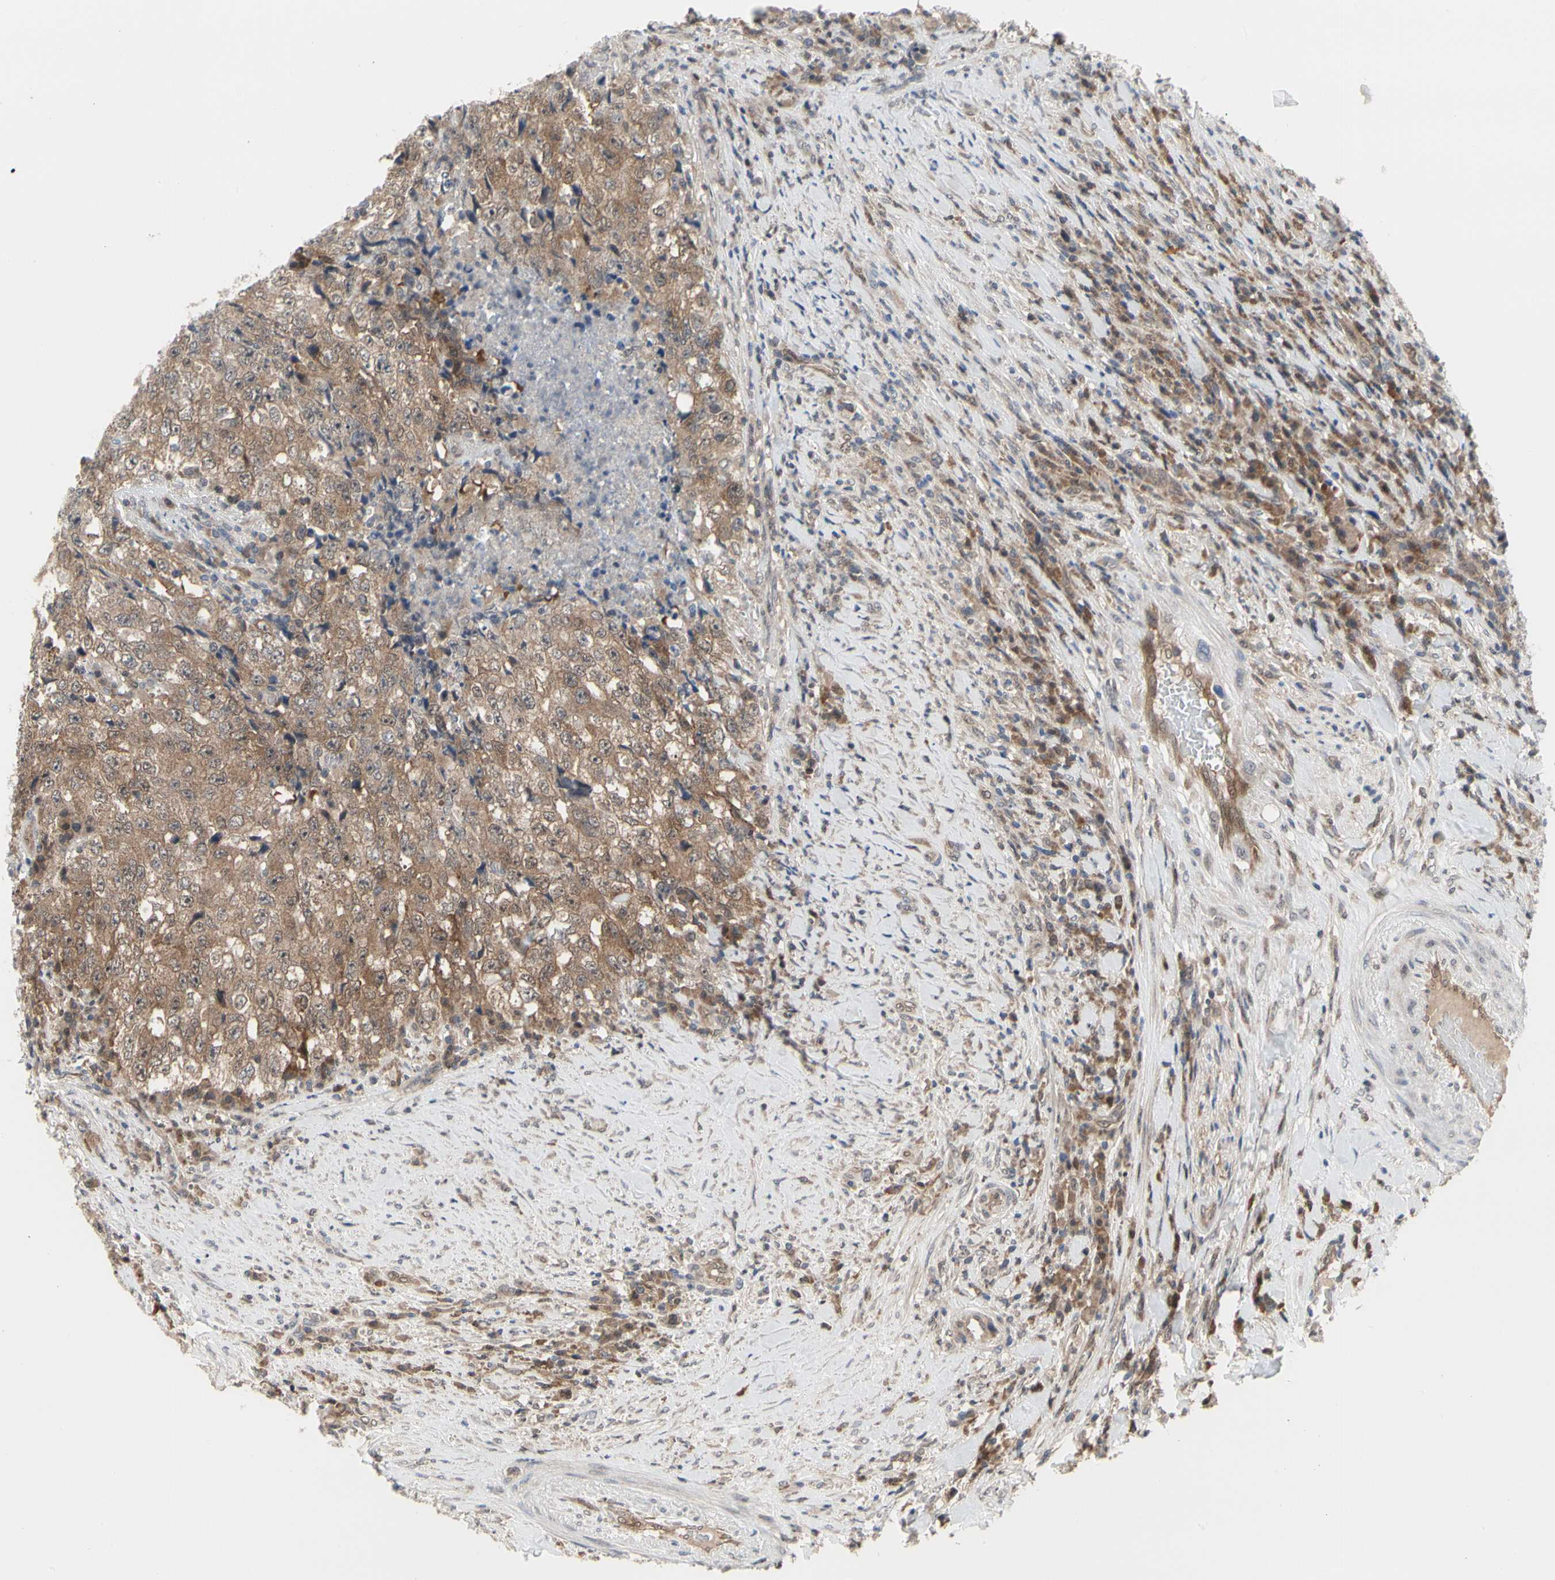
{"staining": {"intensity": "moderate", "quantity": ">75%", "location": "cytoplasmic/membranous"}, "tissue": "testis cancer", "cell_type": "Tumor cells", "image_type": "cancer", "snomed": [{"axis": "morphology", "description": "Necrosis, NOS"}, {"axis": "morphology", "description": "Carcinoma, Embryonal, NOS"}, {"axis": "topography", "description": "Testis"}], "caption": "Human testis cancer stained for a protein (brown) exhibits moderate cytoplasmic/membranous positive expression in about >75% of tumor cells.", "gene": "CDK5", "patient": {"sex": "male", "age": 19}}